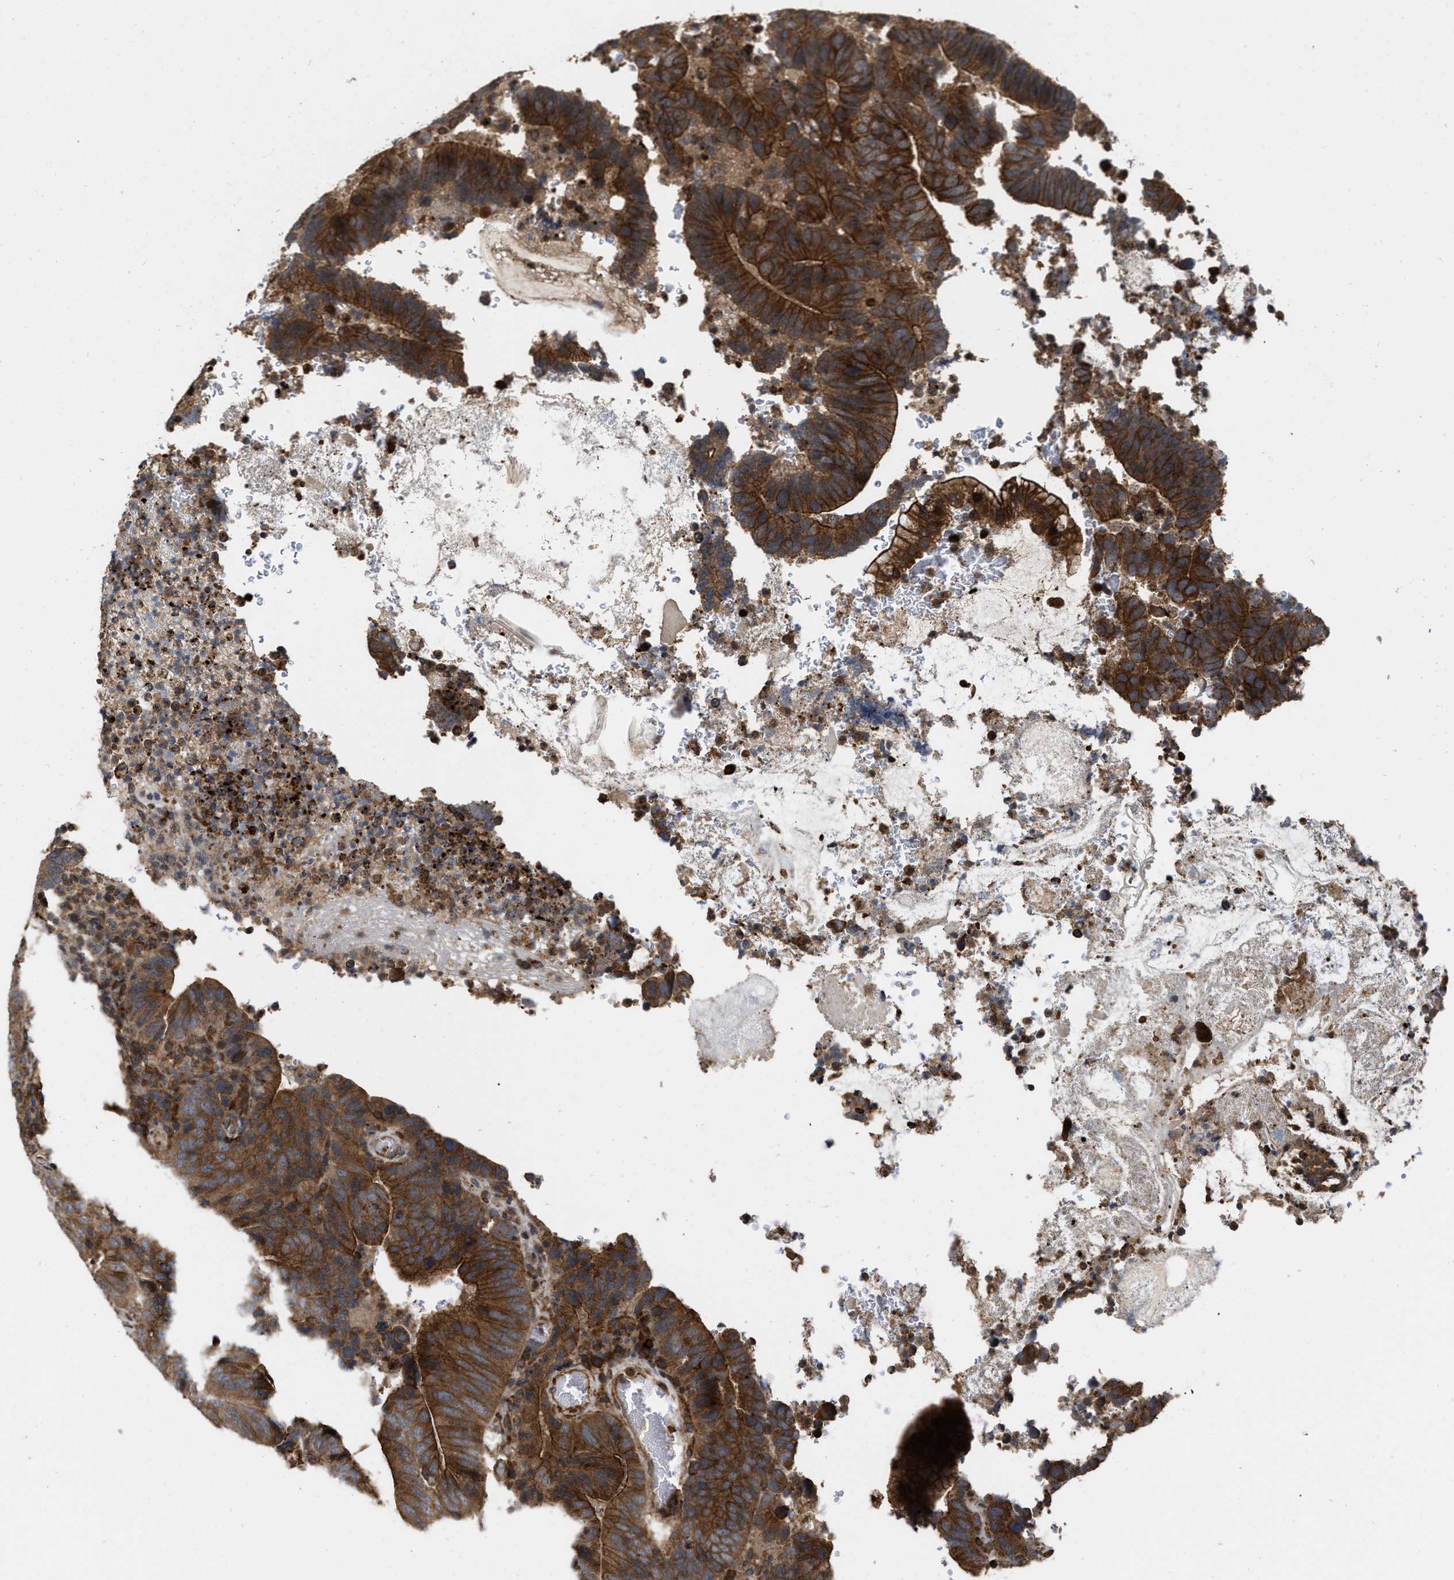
{"staining": {"intensity": "strong", "quantity": ">75%", "location": "cytoplasmic/membranous"}, "tissue": "colorectal cancer", "cell_type": "Tumor cells", "image_type": "cancer", "snomed": [{"axis": "morphology", "description": "Adenocarcinoma, NOS"}, {"axis": "topography", "description": "Colon"}], "caption": "Immunohistochemical staining of human colorectal cancer reveals high levels of strong cytoplasmic/membranous positivity in approximately >75% of tumor cells. The protein of interest is shown in brown color, while the nuclei are stained blue.", "gene": "IQCE", "patient": {"sex": "male", "age": 56}}